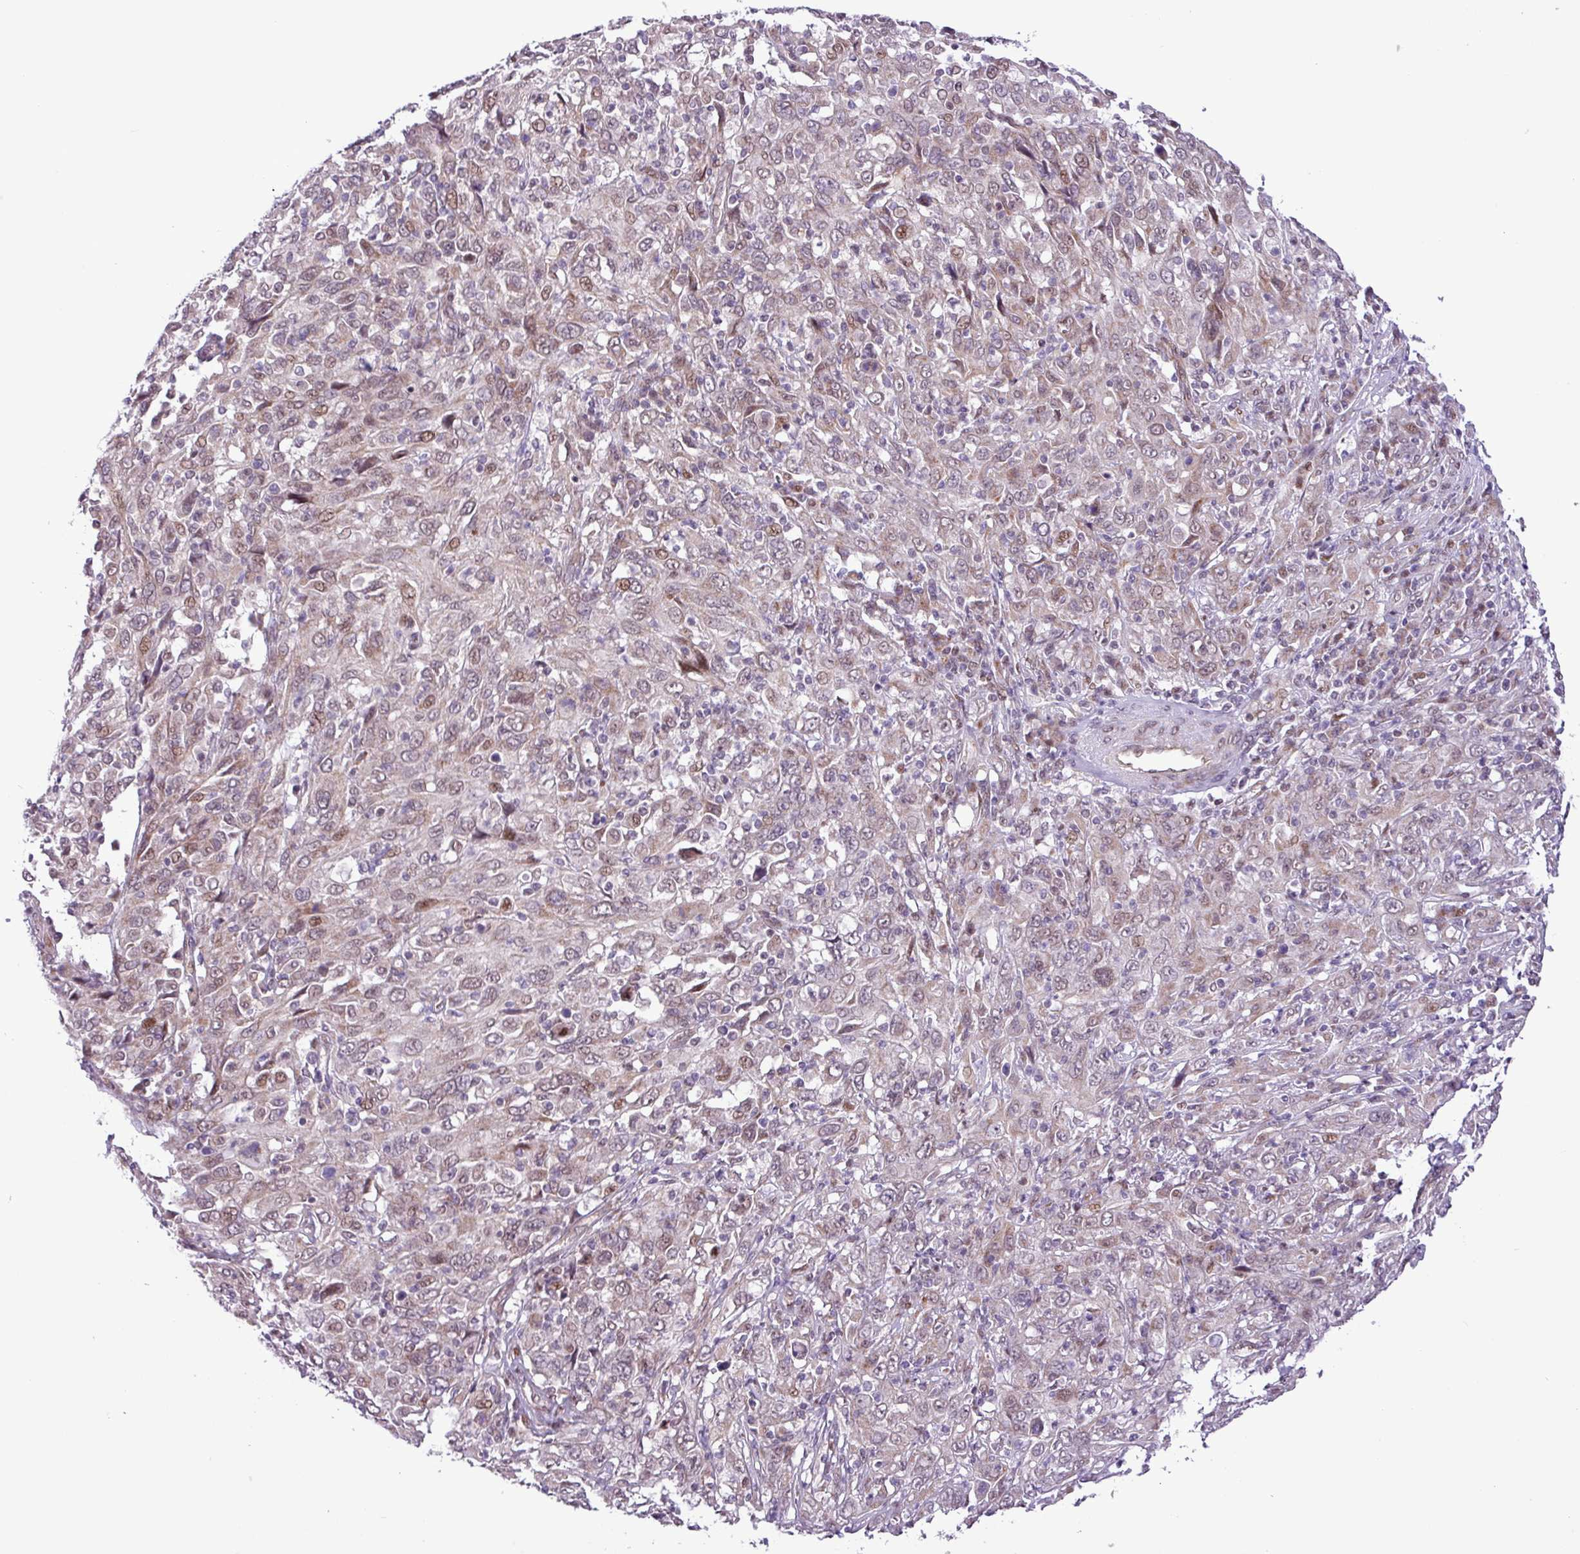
{"staining": {"intensity": "weak", "quantity": "25%-75%", "location": "nuclear"}, "tissue": "cervical cancer", "cell_type": "Tumor cells", "image_type": "cancer", "snomed": [{"axis": "morphology", "description": "Squamous cell carcinoma, NOS"}, {"axis": "topography", "description": "Cervix"}], "caption": "Brown immunohistochemical staining in human cervical cancer (squamous cell carcinoma) exhibits weak nuclear staining in about 25%-75% of tumor cells.", "gene": "ZNF354A", "patient": {"sex": "female", "age": 46}}